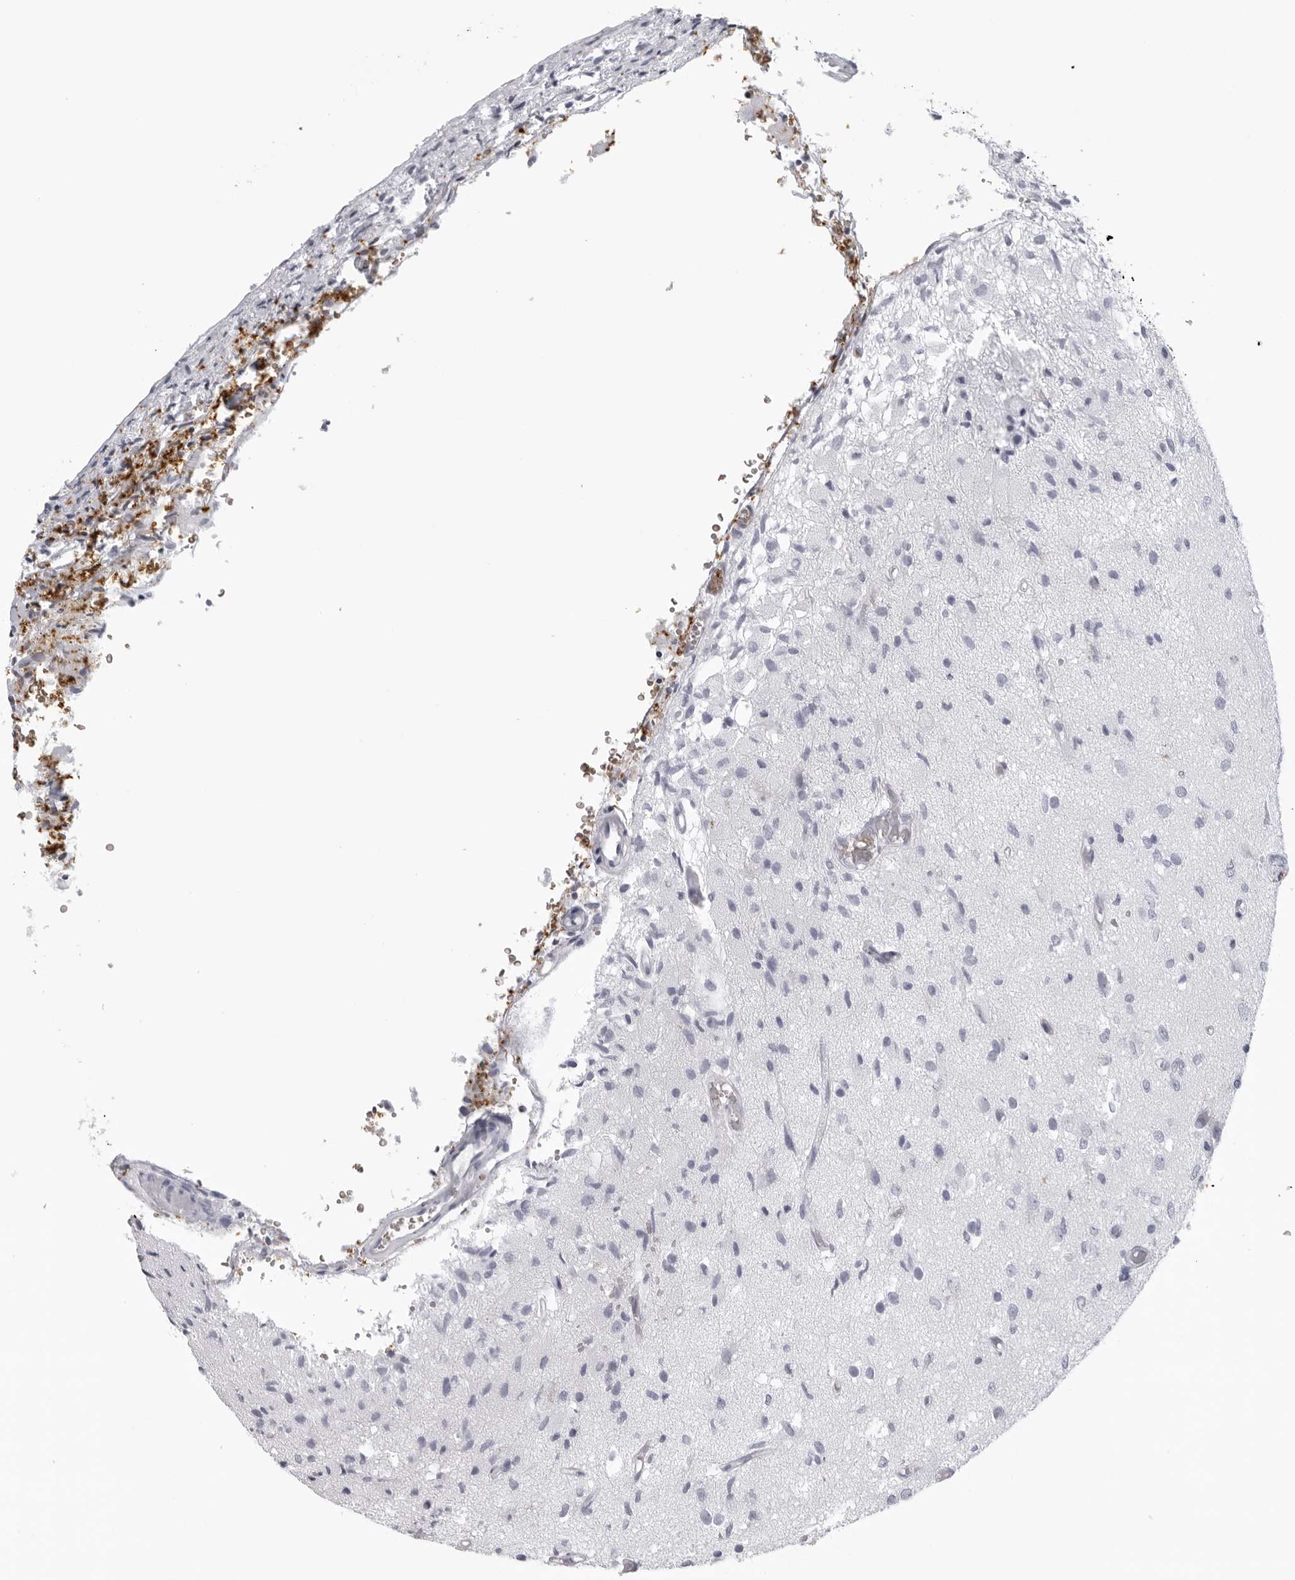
{"staining": {"intensity": "negative", "quantity": "none", "location": "none"}, "tissue": "glioma", "cell_type": "Tumor cells", "image_type": "cancer", "snomed": [{"axis": "morphology", "description": "Normal tissue, NOS"}, {"axis": "morphology", "description": "Glioma, malignant, High grade"}, {"axis": "topography", "description": "Cerebral cortex"}], "caption": "Tumor cells show no significant positivity in malignant glioma (high-grade).", "gene": "EPB41", "patient": {"sex": "male", "age": 77}}